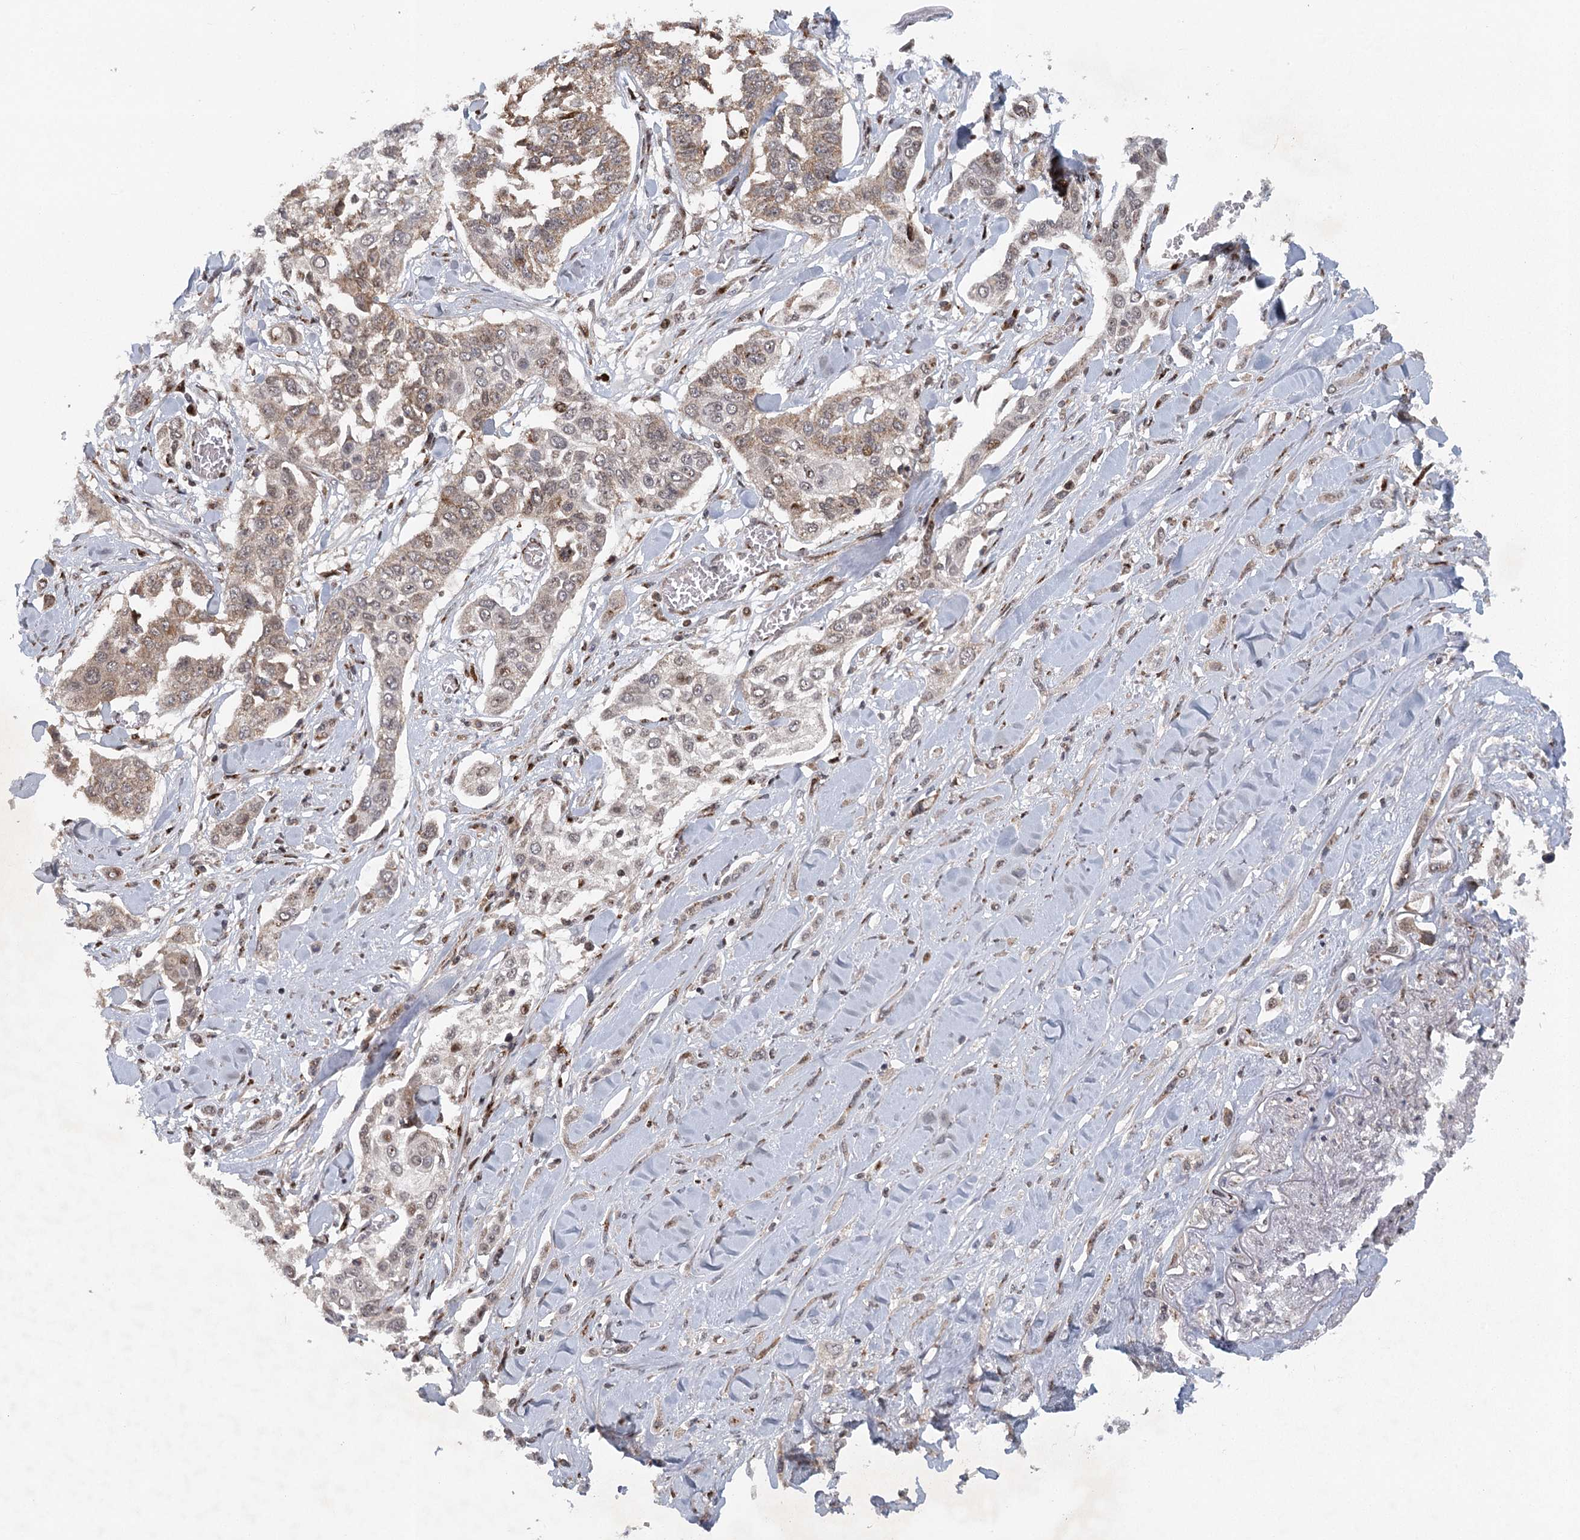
{"staining": {"intensity": "weak", "quantity": "25%-75%", "location": "cytoplasmic/membranous"}, "tissue": "lung cancer", "cell_type": "Tumor cells", "image_type": "cancer", "snomed": [{"axis": "morphology", "description": "Squamous cell carcinoma, NOS"}, {"axis": "topography", "description": "Lung"}], "caption": "Protein analysis of lung squamous cell carcinoma tissue shows weak cytoplasmic/membranous expression in approximately 25%-75% of tumor cells.", "gene": "IFT46", "patient": {"sex": "male", "age": 71}}